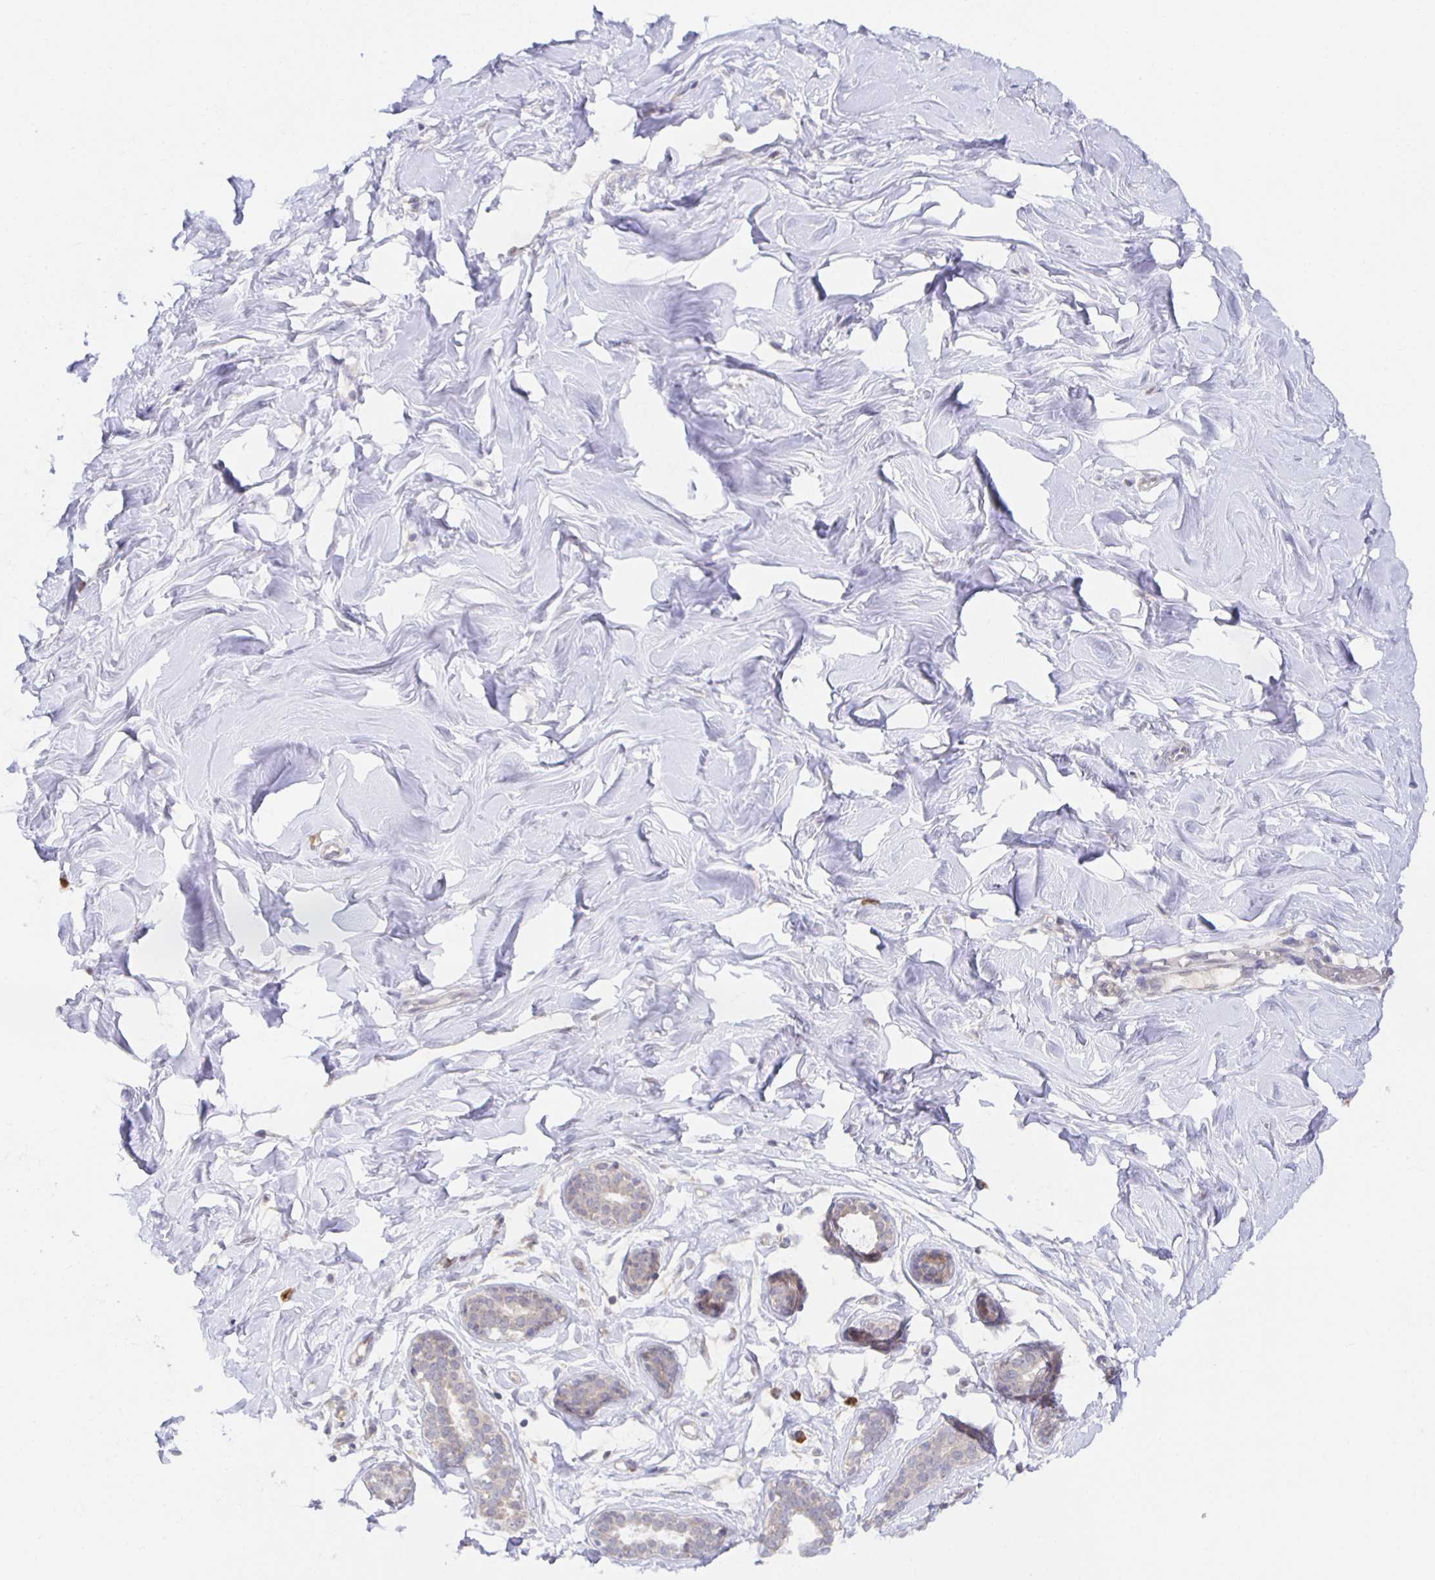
{"staining": {"intensity": "negative", "quantity": "none", "location": "none"}, "tissue": "breast", "cell_type": "Adipocytes", "image_type": "normal", "snomed": [{"axis": "morphology", "description": "Normal tissue, NOS"}, {"axis": "topography", "description": "Breast"}], "caption": "The photomicrograph reveals no significant positivity in adipocytes of breast.", "gene": "BAD", "patient": {"sex": "female", "age": 27}}